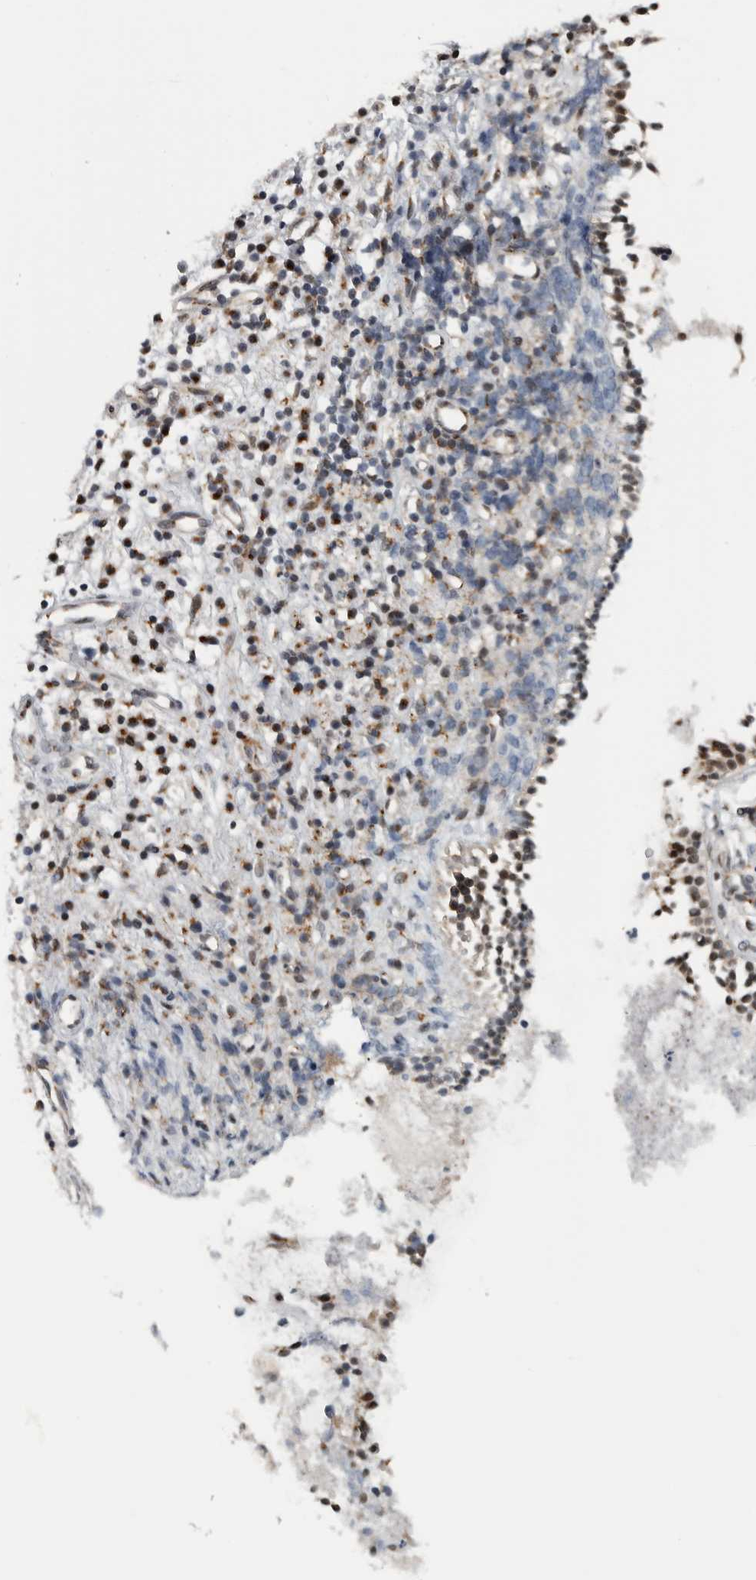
{"staining": {"intensity": "moderate", "quantity": "25%-75%", "location": "cytoplasmic/membranous,nuclear"}, "tissue": "nasopharynx", "cell_type": "Respiratory epithelial cells", "image_type": "normal", "snomed": [{"axis": "morphology", "description": "Normal tissue, NOS"}, {"axis": "topography", "description": "Nasopharynx"}], "caption": "Brown immunohistochemical staining in unremarkable nasopharynx displays moderate cytoplasmic/membranous,nuclear expression in about 25%-75% of respiratory epithelial cells.", "gene": "ZMYND8", "patient": {"sex": "male", "age": 21}}